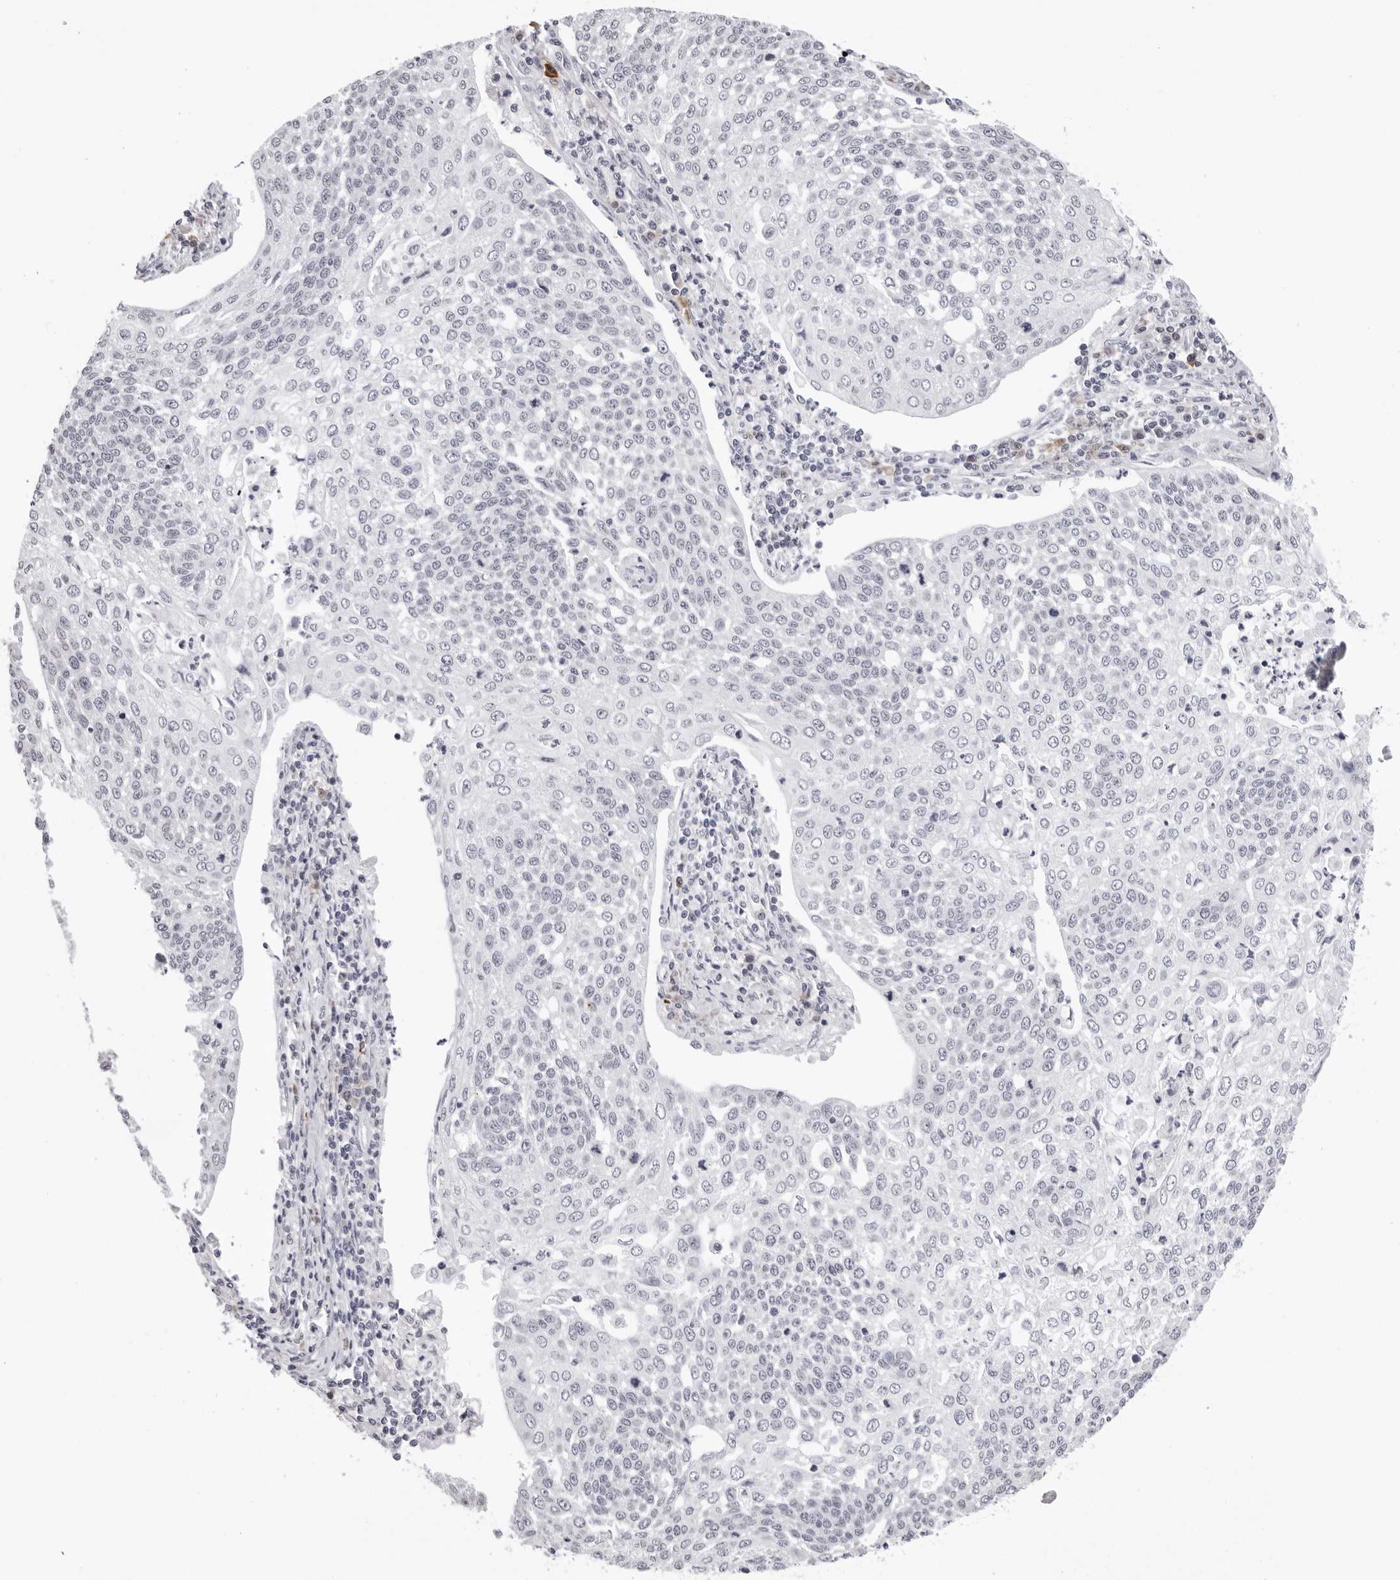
{"staining": {"intensity": "negative", "quantity": "none", "location": "none"}, "tissue": "cervical cancer", "cell_type": "Tumor cells", "image_type": "cancer", "snomed": [{"axis": "morphology", "description": "Squamous cell carcinoma, NOS"}, {"axis": "topography", "description": "Cervix"}], "caption": "Immunohistochemical staining of human squamous cell carcinoma (cervical) reveals no significant positivity in tumor cells. (DAB (3,3'-diaminobenzidine) immunohistochemistry, high magnification).", "gene": "IL17RA", "patient": {"sex": "female", "age": 34}}